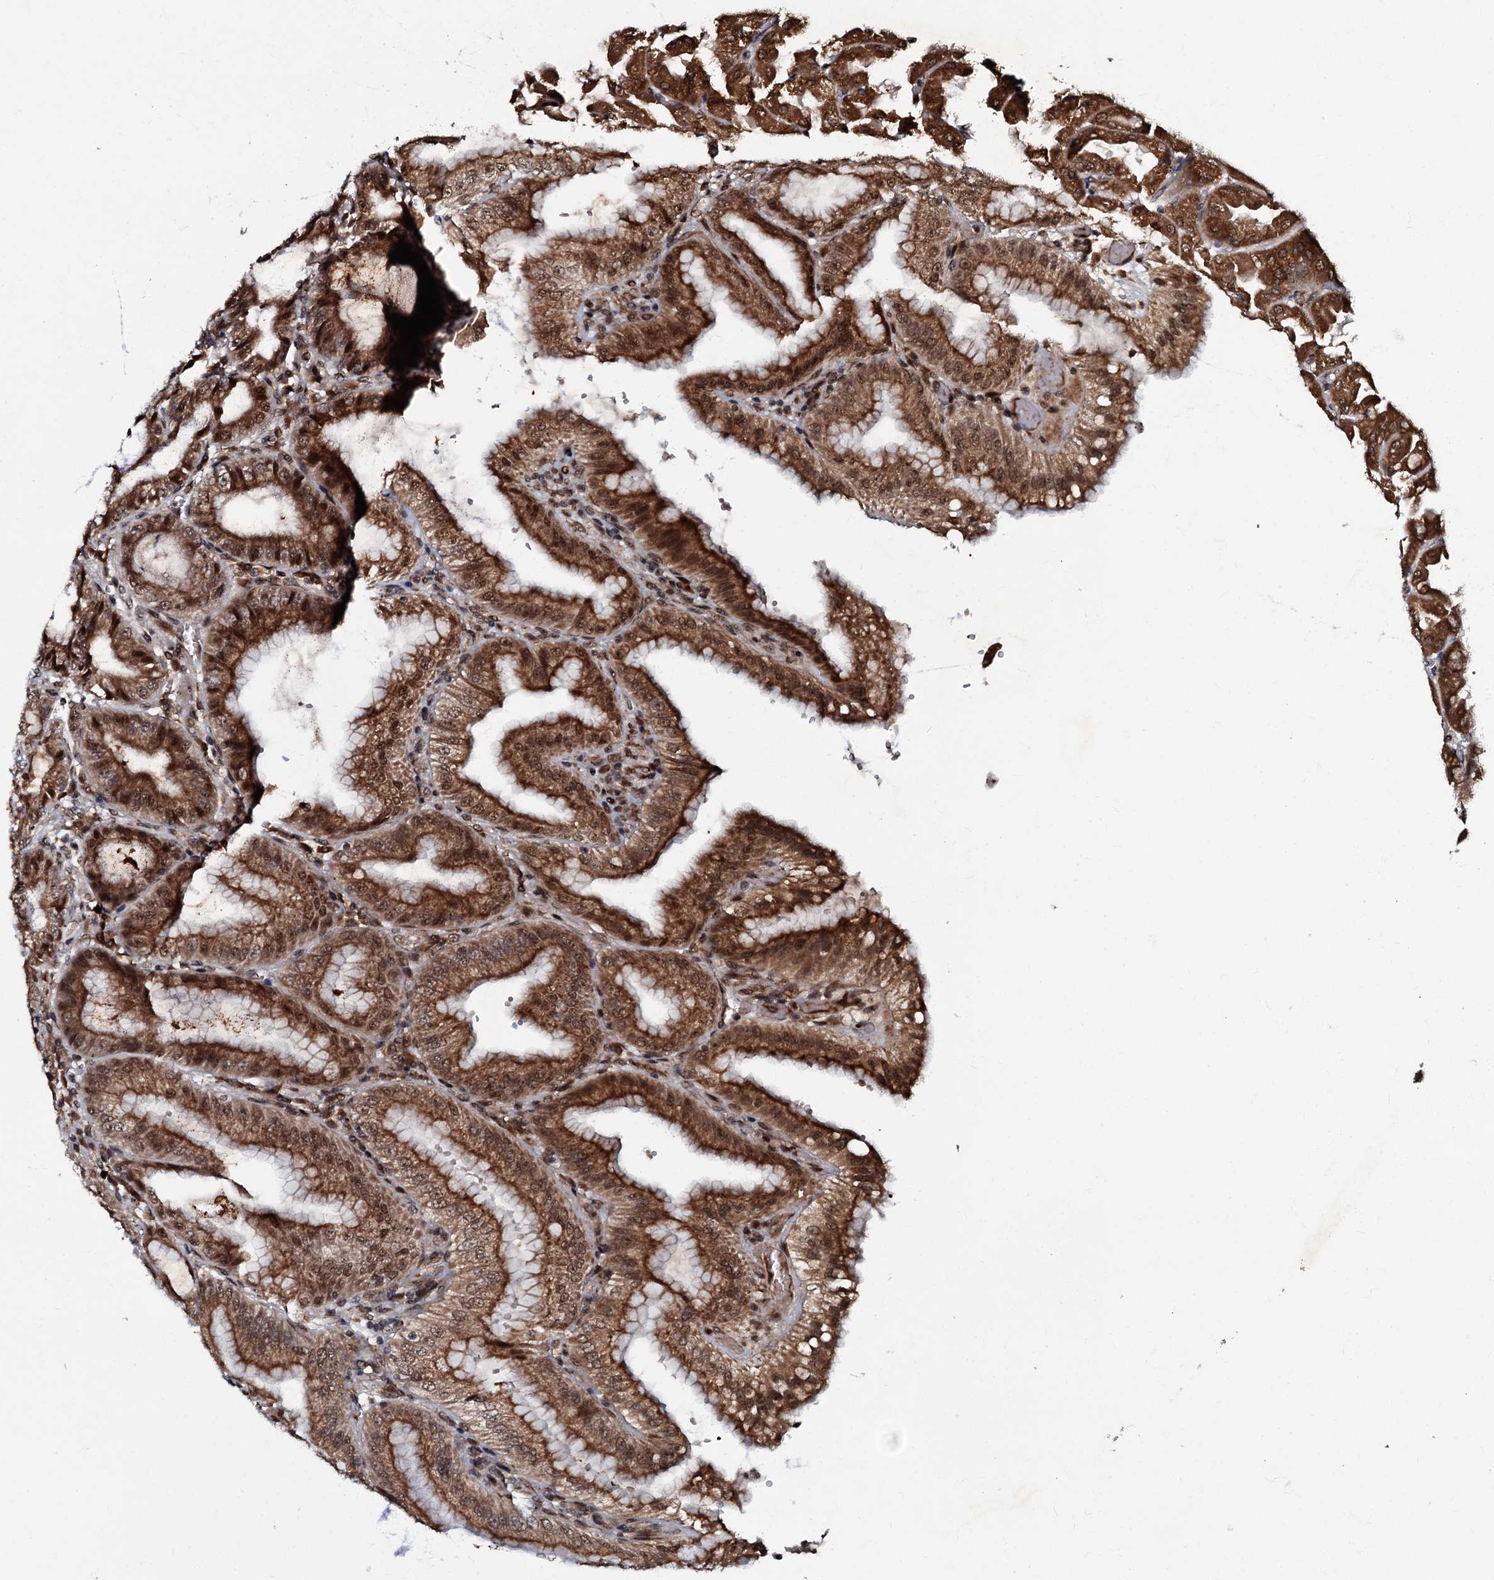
{"staining": {"intensity": "strong", "quantity": ">75%", "location": "cytoplasmic/membranous,nuclear"}, "tissue": "stomach", "cell_type": "Glandular cells", "image_type": "normal", "snomed": [{"axis": "morphology", "description": "Normal tissue, NOS"}, {"axis": "topography", "description": "Stomach, upper"}, {"axis": "topography", "description": "Stomach, lower"}], "caption": "Immunohistochemistry (DAB (3,3'-diaminobenzidine)) staining of normal human stomach reveals strong cytoplasmic/membranous,nuclear protein expression in about >75% of glandular cells.", "gene": "C18orf32", "patient": {"sex": "male", "age": 71}}